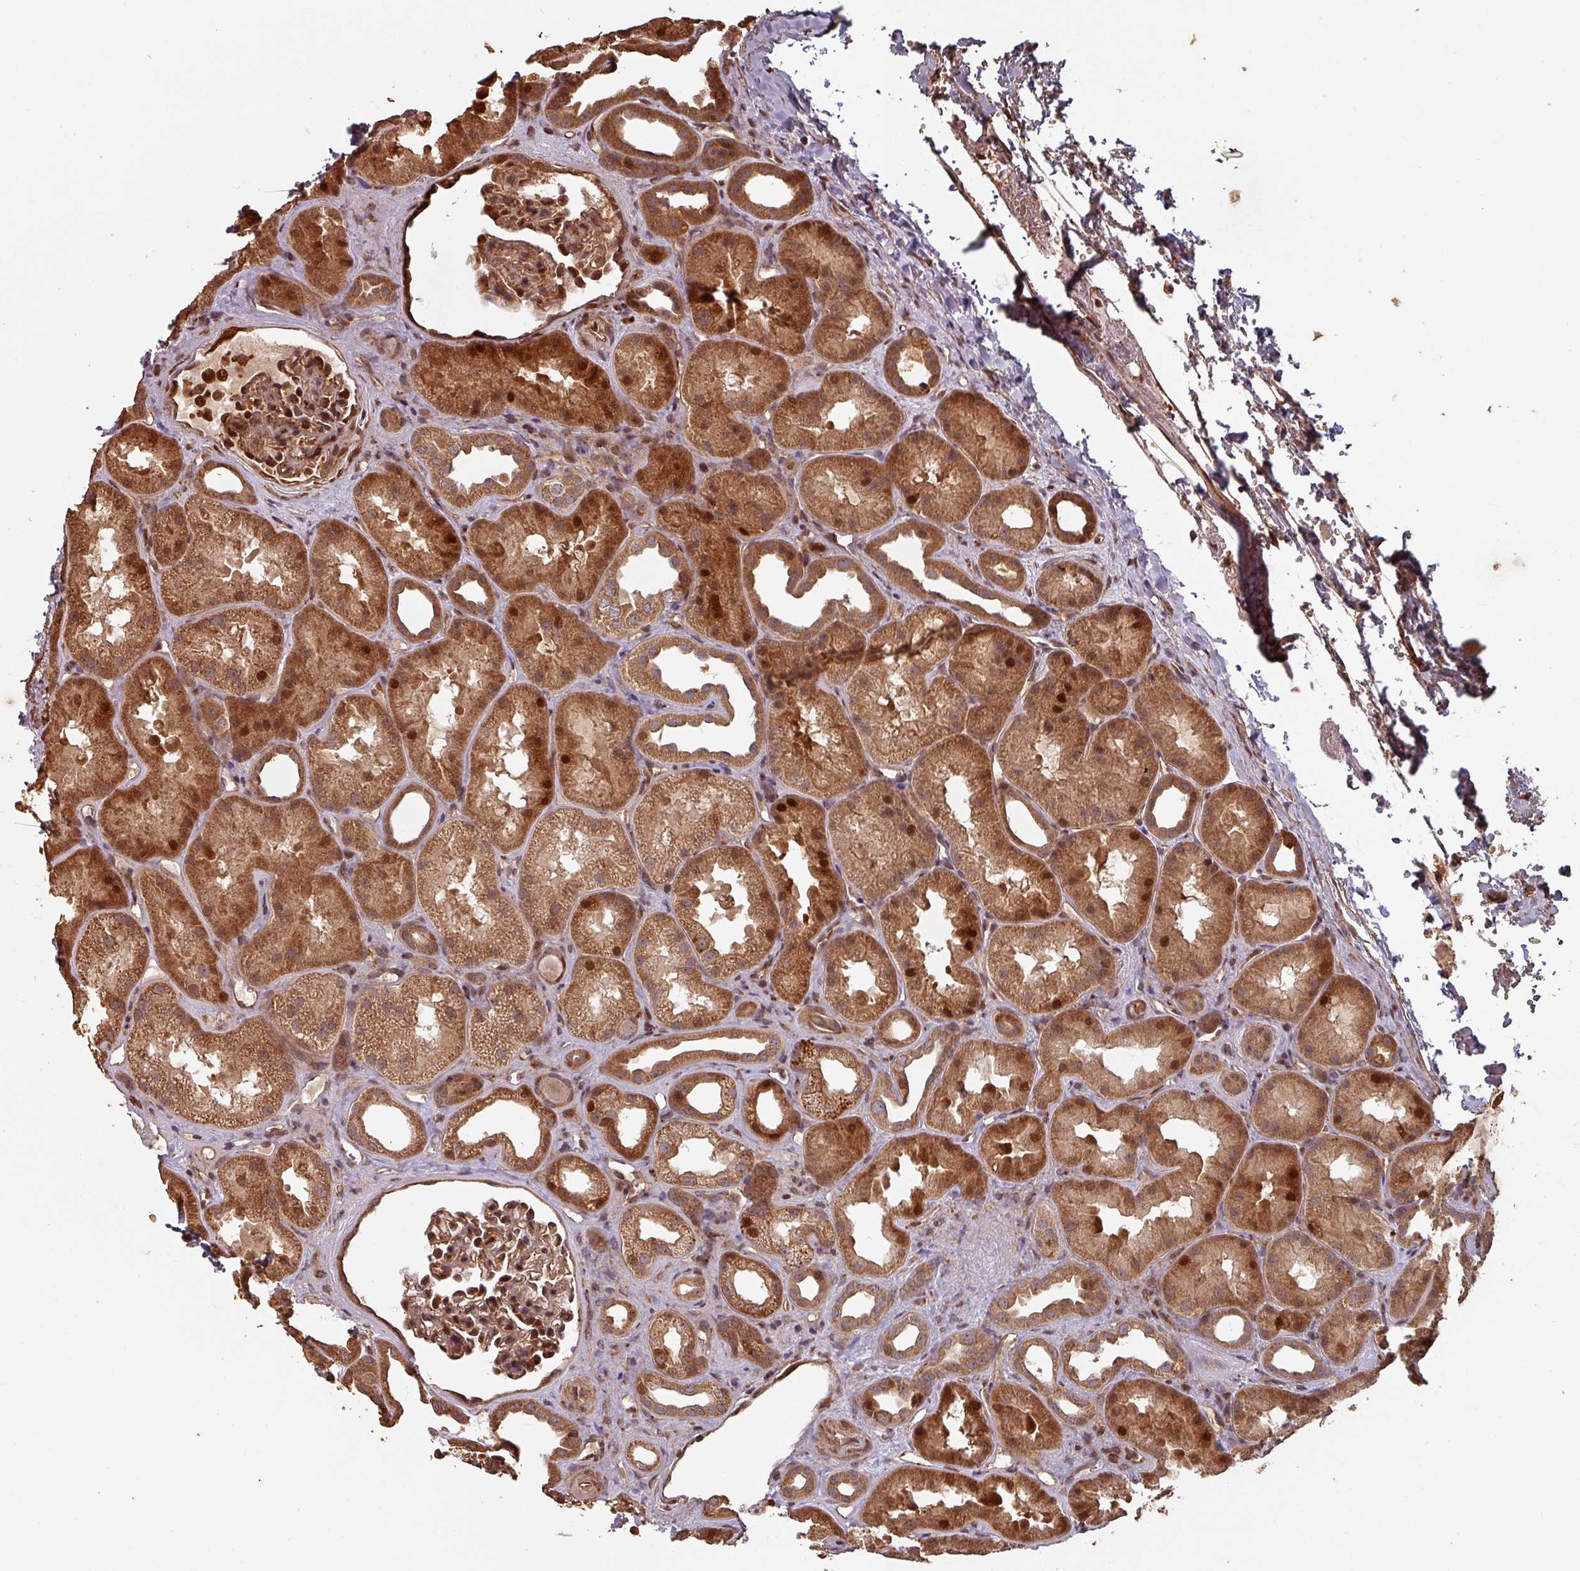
{"staining": {"intensity": "moderate", "quantity": ">75%", "location": "cytoplasmic/membranous,nuclear"}, "tissue": "kidney", "cell_type": "Cells in glomeruli", "image_type": "normal", "snomed": [{"axis": "morphology", "description": "Normal tissue, NOS"}, {"axis": "topography", "description": "Kidney"}], "caption": "A high-resolution micrograph shows immunohistochemistry staining of benign kidney, which displays moderate cytoplasmic/membranous,nuclear positivity in about >75% of cells in glomeruli.", "gene": "EID1", "patient": {"sex": "male", "age": 61}}